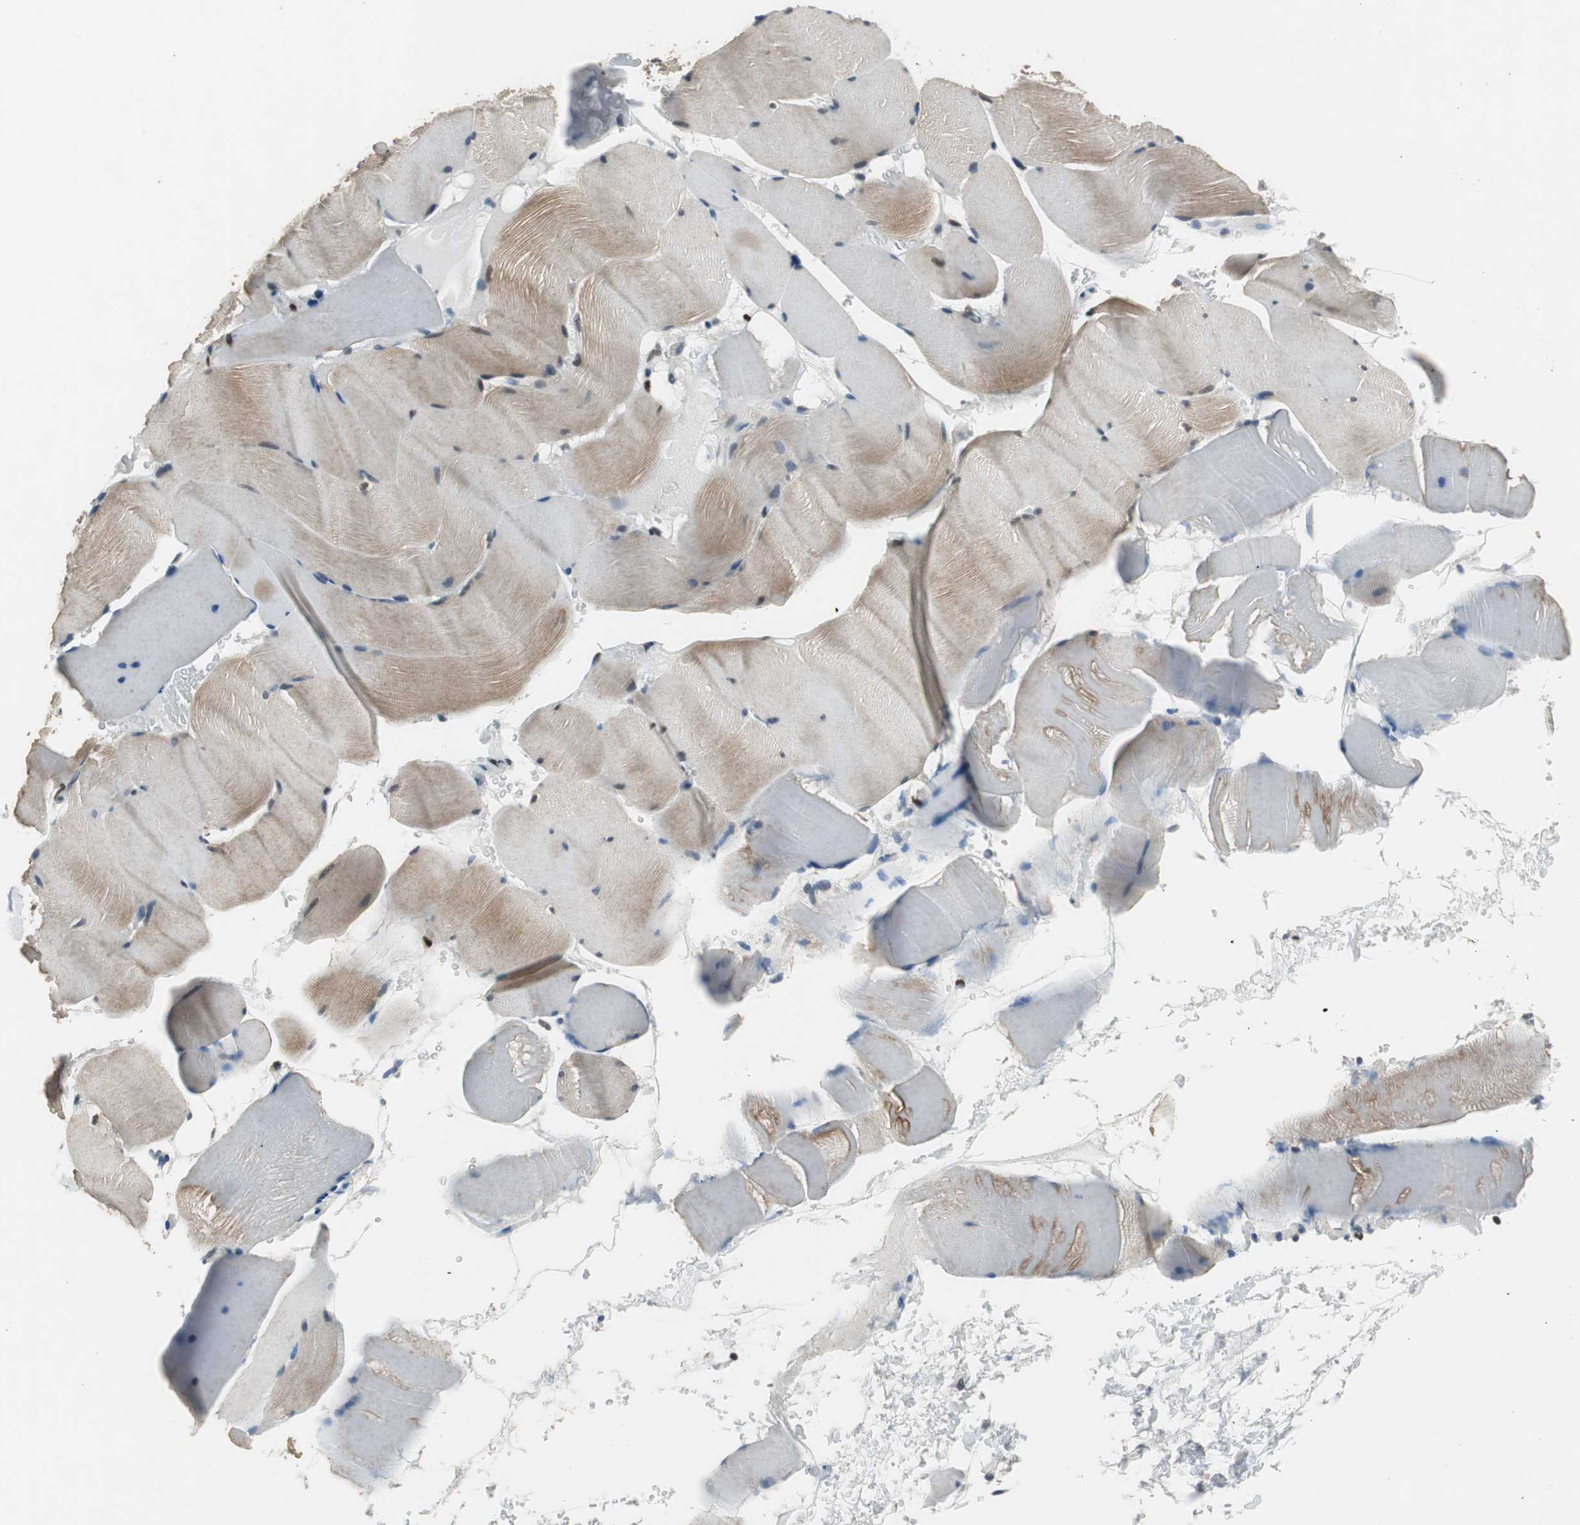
{"staining": {"intensity": "moderate", "quantity": "<25%", "location": "cytoplasmic/membranous"}, "tissue": "skeletal muscle", "cell_type": "Myocytes", "image_type": "normal", "snomed": [{"axis": "morphology", "description": "Normal tissue, NOS"}, {"axis": "topography", "description": "Skeletal muscle"}], "caption": "Moderate cytoplasmic/membranous positivity for a protein is appreciated in approximately <25% of myocytes of normal skeletal muscle using IHC.", "gene": "MAFB", "patient": {"sex": "male", "age": 62}}